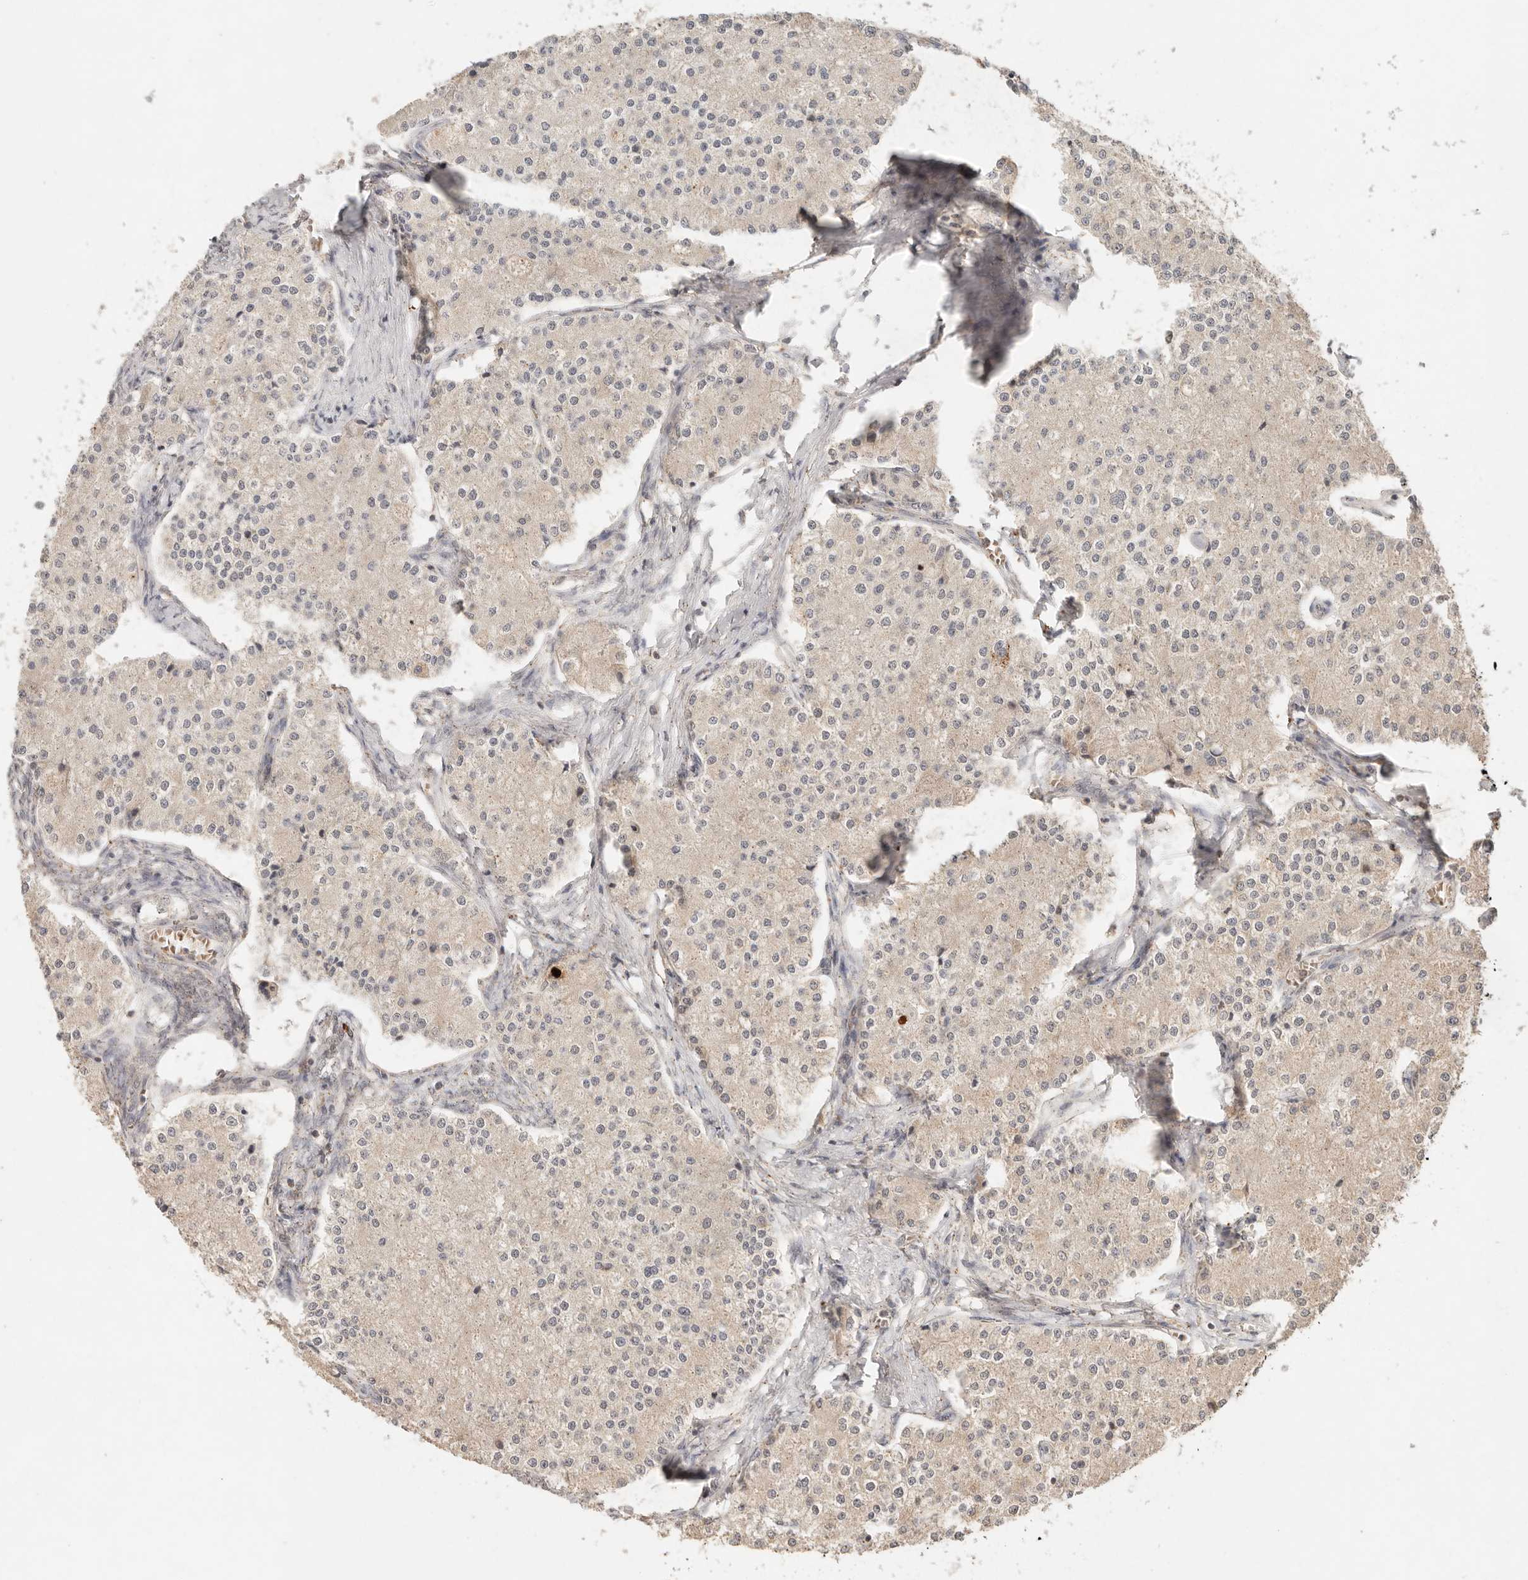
{"staining": {"intensity": "weak", "quantity": "<25%", "location": "cytoplasmic/membranous"}, "tissue": "carcinoid", "cell_type": "Tumor cells", "image_type": "cancer", "snomed": [{"axis": "morphology", "description": "Carcinoid, malignant, NOS"}, {"axis": "topography", "description": "Colon"}], "caption": "The micrograph exhibits no significant staining in tumor cells of carcinoid (malignant).", "gene": "LMO4", "patient": {"sex": "female", "age": 52}}